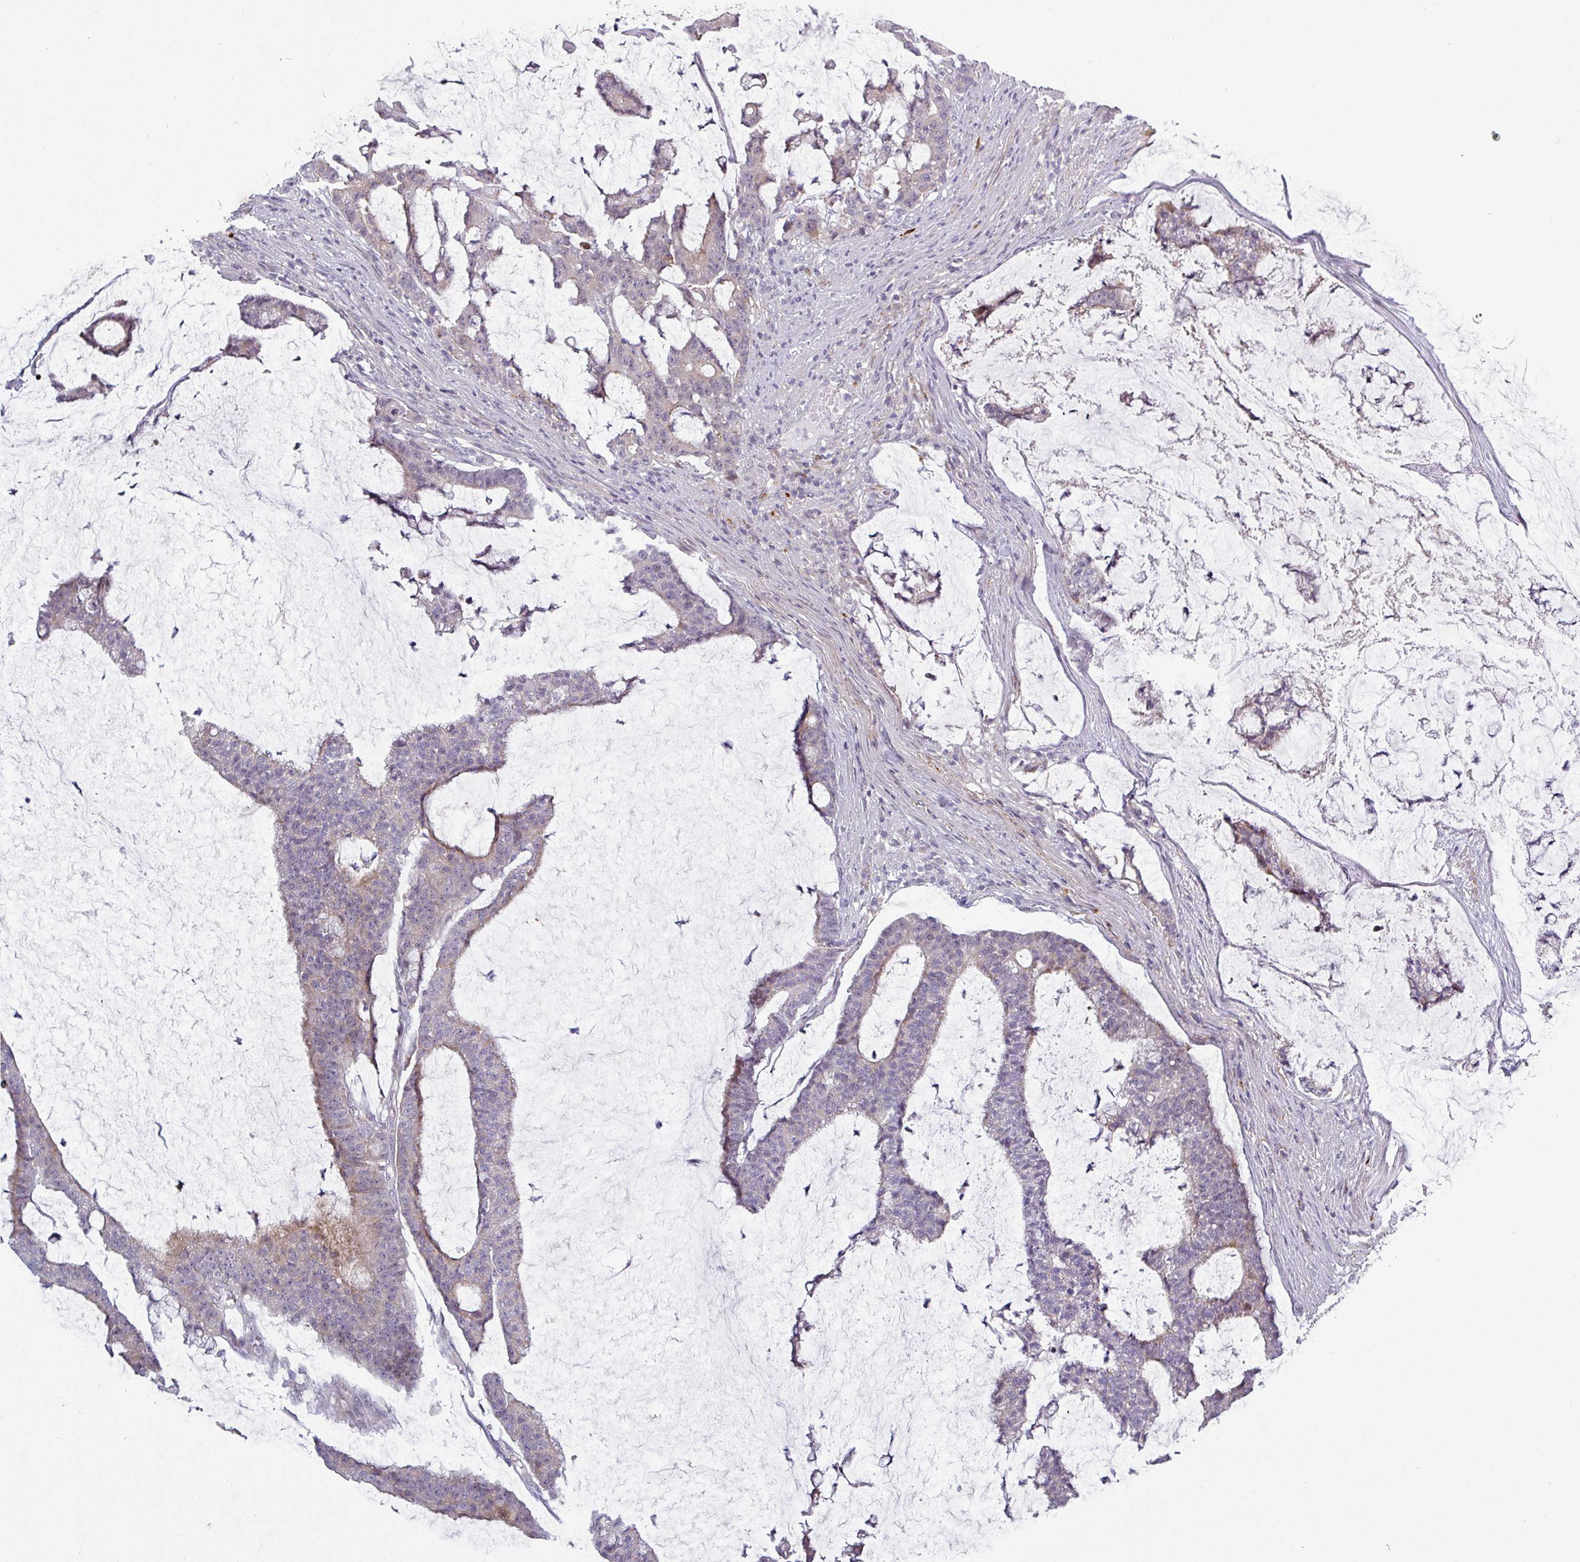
{"staining": {"intensity": "weak", "quantity": "<25%", "location": "cytoplasmic/membranous"}, "tissue": "colorectal cancer", "cell_type": "Tumor cells", "image_type": "cancer", "snomed": [{"axis": "morphology", "description": "Adenocarcinoma, NOS"}, {"axis": "topography", "description": "Colon"}], "caption": "This is a image of immunohistochemistry staining of adenocarcinoma (colorectal), which shows no positivity in tumor cells.", "gene": "C2orf16", "patient": {"sex": "female", "age": 84}}